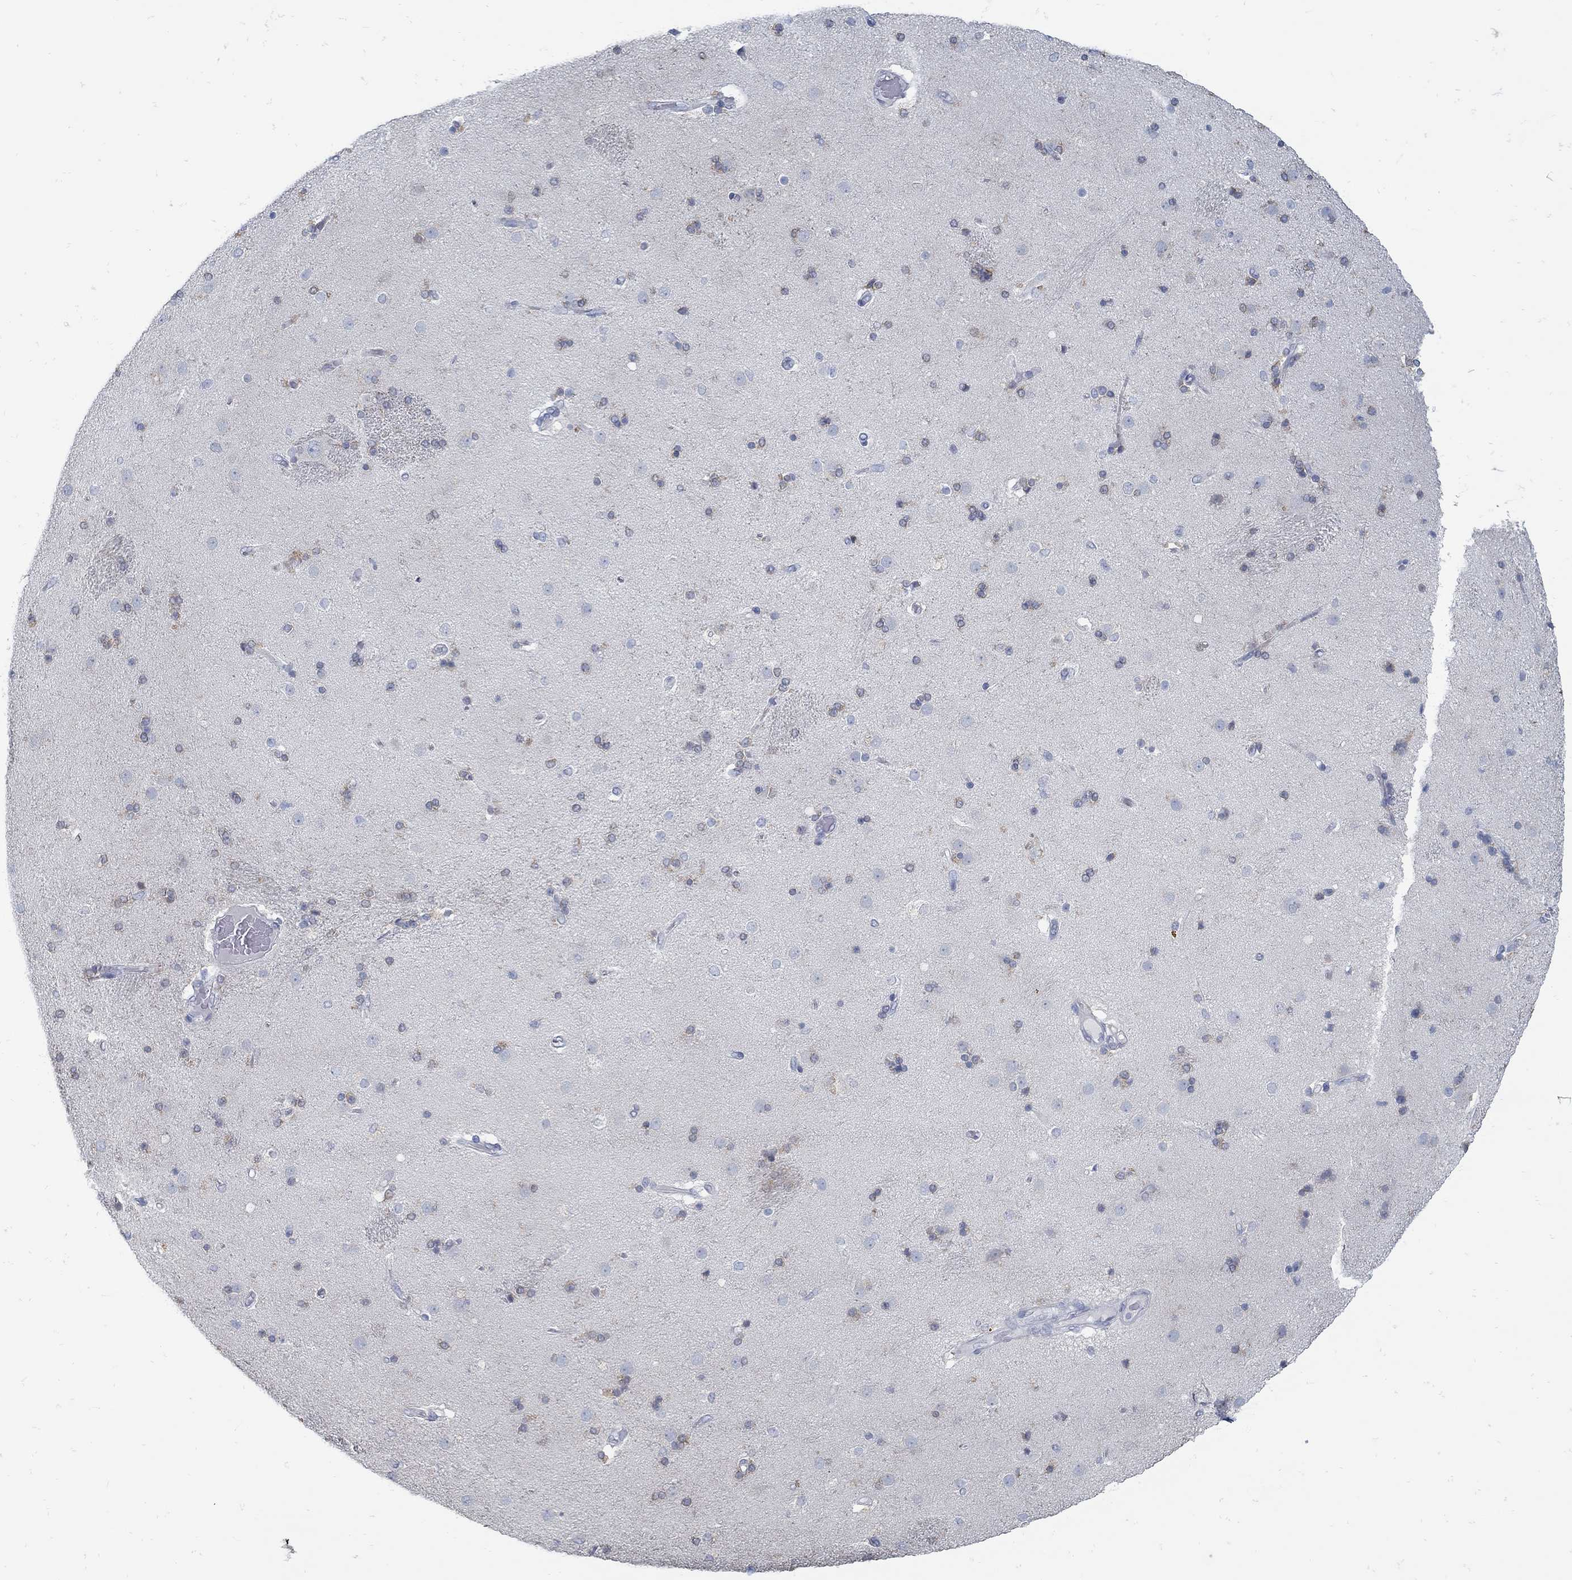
{"staining": {"intensity": "weak", "quantity": "<25%", "location": "cytoplasmic/membranous"}, "tissue": "caudate", "cell_type": "Glial cells", "image_type": "normal", "snomed": [{"axis": "morphology", "description": "Normal tissue, NOS"}, {"axis": "topography", "description": "Lateral ventricle wall"}], "caption": "Image shows no significant protein staining in glial cells of unremarkable caudate.", "gene": "ZFAND4", "patient": {"sex": "female", "age": 71}}